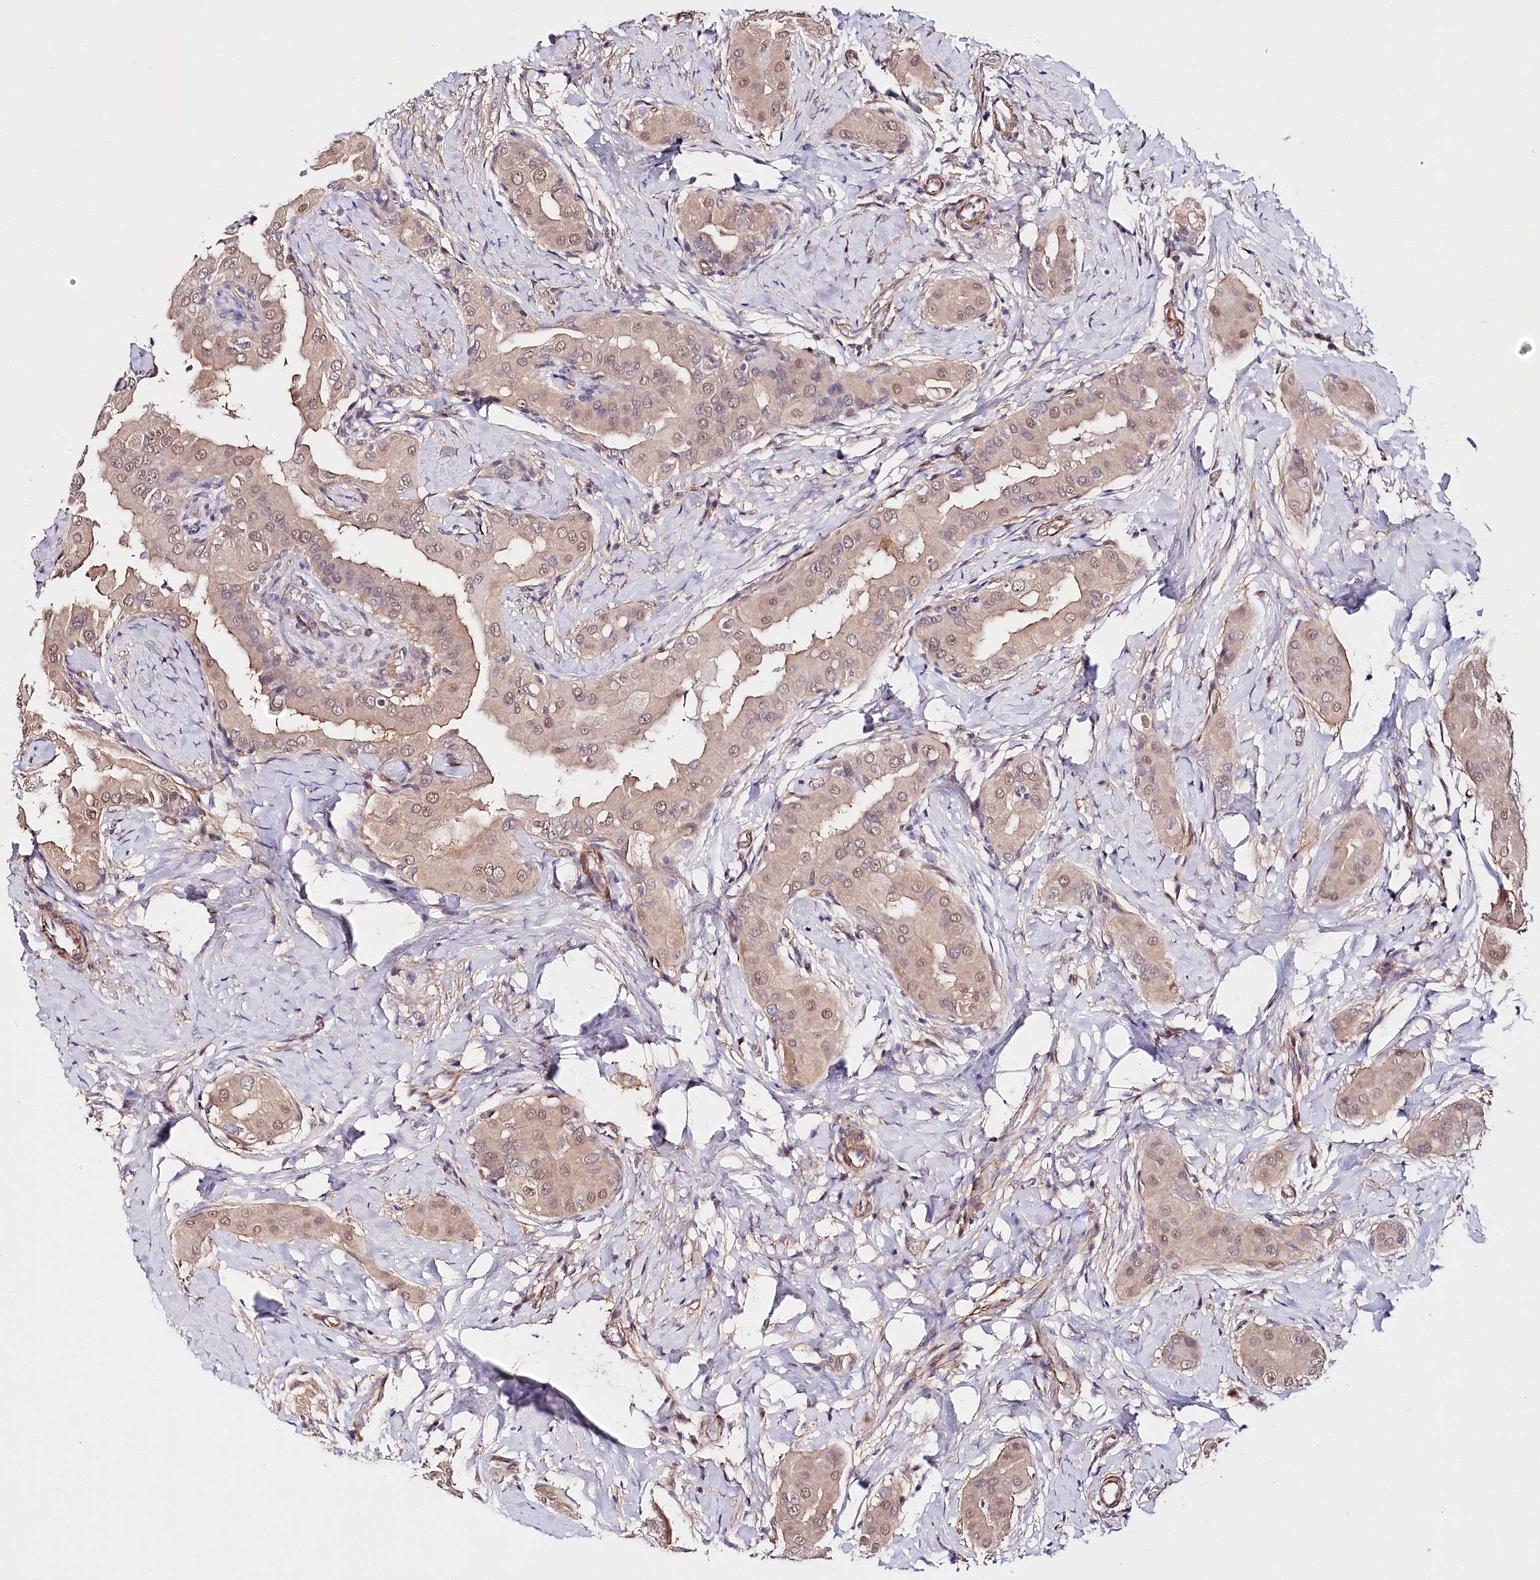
{"staining": {"intensity": "weak", "quantity": ">75%", "location": "cytoplasmic/membranous,nuclear"}, "tissue": "thyroid cancer", "cell_type": "Tumor cells", "image_type": "cancer", "snomed": [{"axis": "morphology", "description": "Papillary adenocarcinoma, NOS"}, {"axis": "topography", "description": "Thyroid gland"}], "caption": "The histopathology image demonstrates staining of thyroid cancer, revealing weak cytoplasmic/membranous and nuclear protein positivity (brown color) within tumor cells.", "gene": "PPP2R5B", "patient": {"sex": "male", "age": 33}}